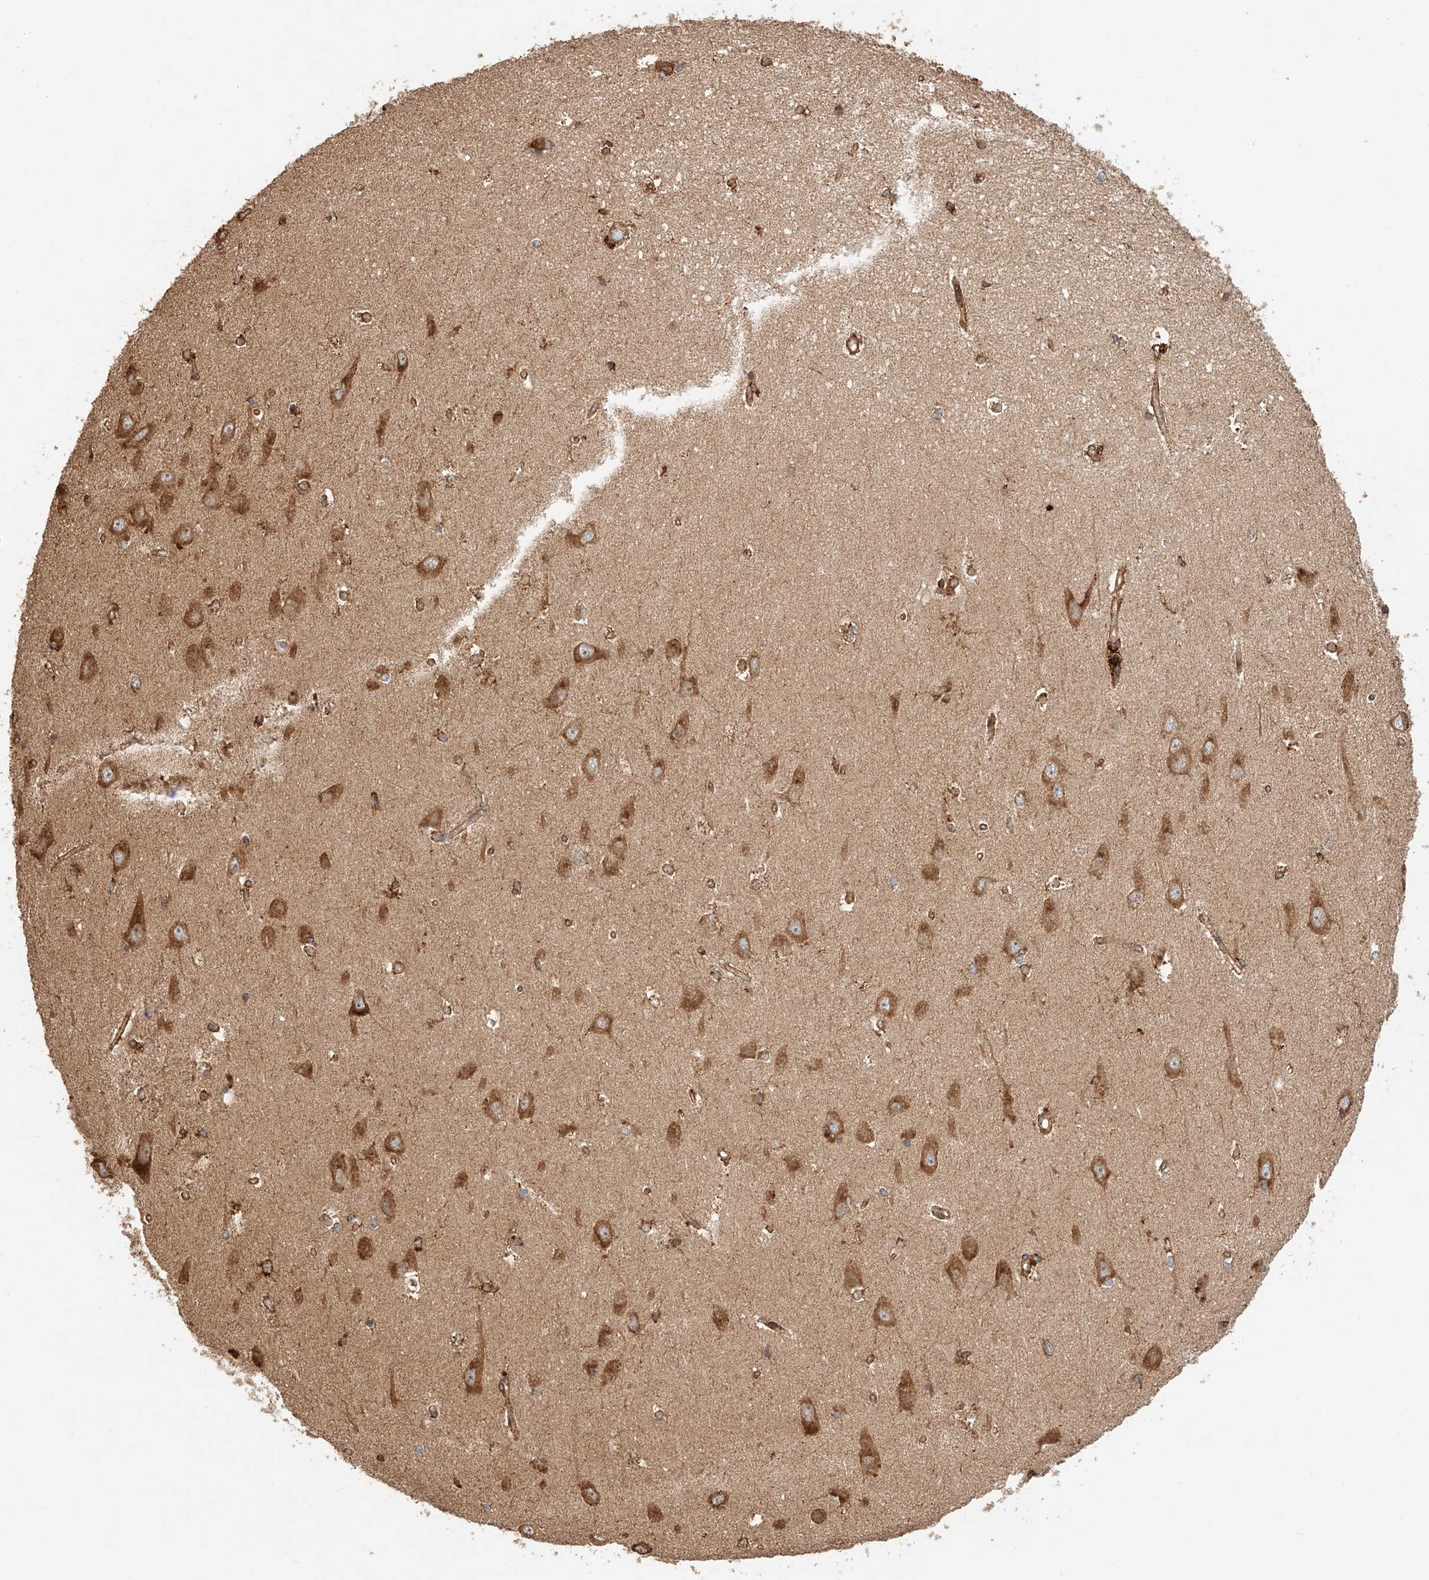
{"staining": {"intensity": "moderate", "quantity": "<25%", "location": "cytoplasmic/membranous"}, "tissue": "hippocampus", "cell_type": "Glial cells", "image_type": "normal", "snomed": [{"axis": "morphology", "description": "Normal tissue, NOS"}, {"axis": "topography", "description": "Hippocampus"}], "caption": "Immunohistochemical staining of unremarkable human hippocampus reveals <25% levels of moderate cytoplasmic/membranous protein positivity in about <25% of glial cells.", "gene": "ZNF84", "patient": {"sex": "male", "age": 45}}